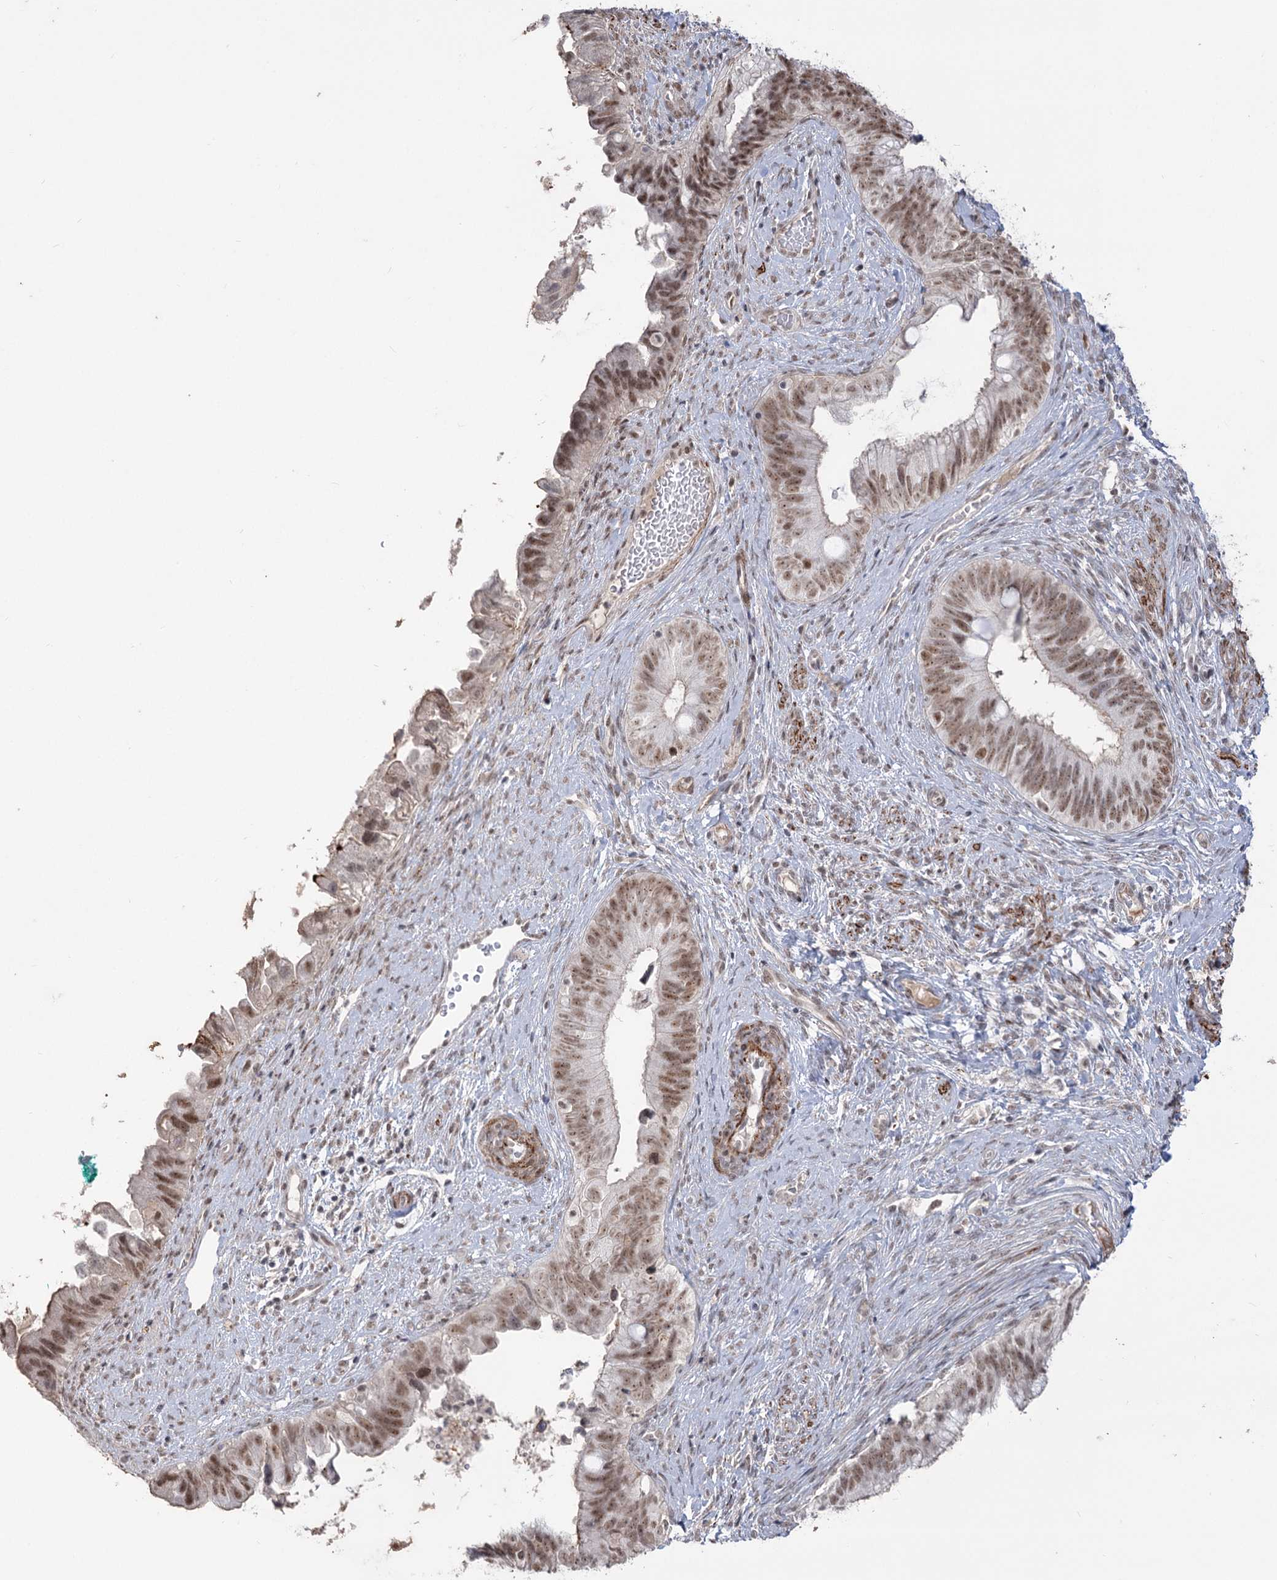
{"staining": {"intensity": "moderate", "quantity": ">75%", "location": "nuclear"}, "tissue": "cervical cancer", "cell_type": "Tumor cells", "image_type": "cancer", "snomed": [{"axis": "morphology", "description": "Adenocarcinoma, NOS"}, {"axis": "topography", "description": "Cervix"}], "caption": "Protein staining of cervical cancer tissue reveals moderate nuclear staining in approximately >75% of tumor cells.", "gene": "ZSCAN23", "patient": {"sex": "female", "age": 42}}